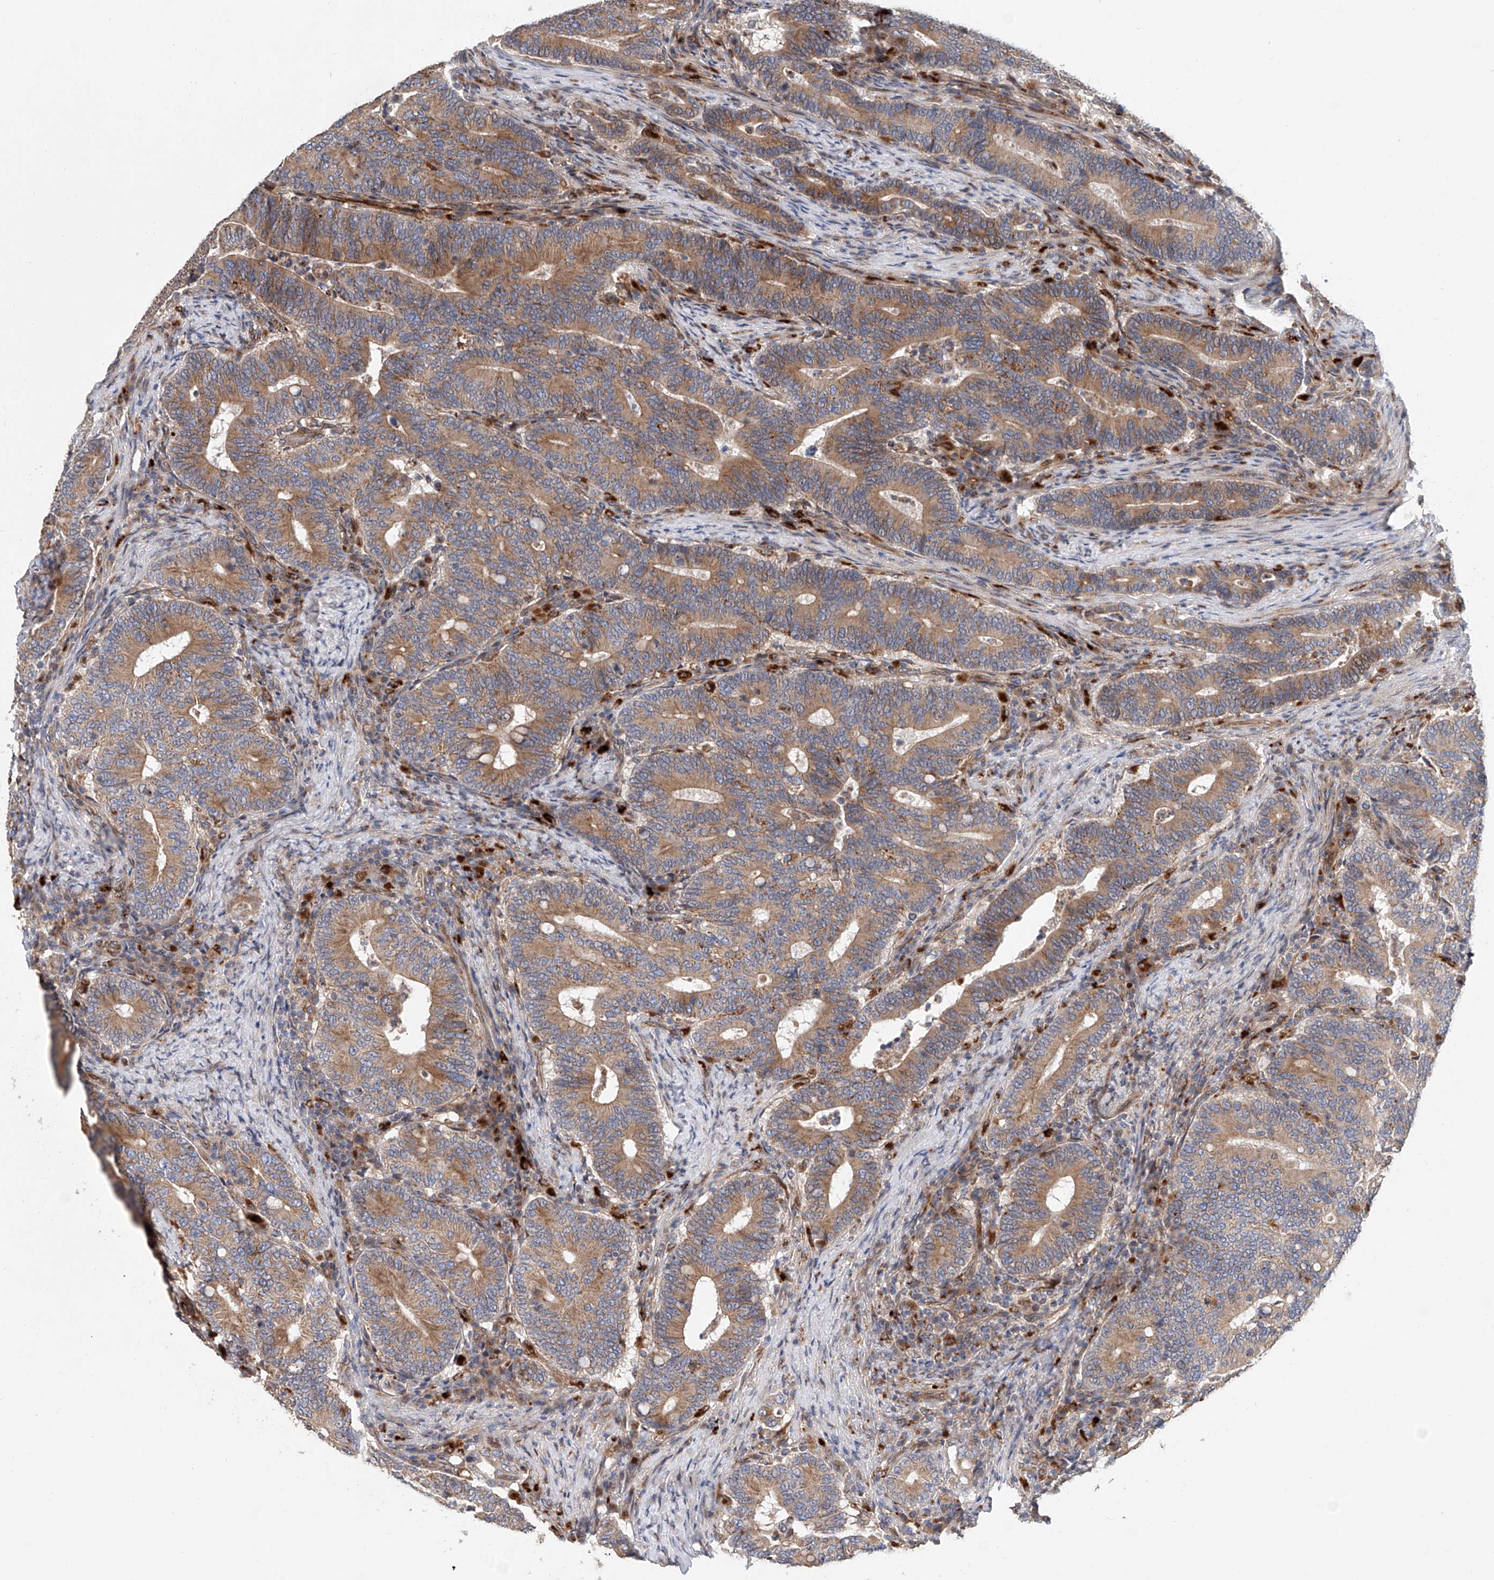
{"staining": {"intensity": "moderate", "quantity": ">75%", "location": "cytoplasmic/membranous"}, "tissue": "colorectal cancer", "cell_type": "Tumor cells", "image_type": "cancer", "snomed": [{"axis": "morphology", "description": "Adenocarcinoma, NOS"}, {"axis": "topography", "description": "Colon"}], "caption": "Immunohistochemistry (IHC) of human colorectal adenocarcinoma displays medium levels of moderate cytoplasmic/membranous expression in approximately >75% of tumor cells.", "gene": "HGSNAT", "patient": {"sex": "female", "age": 66}}